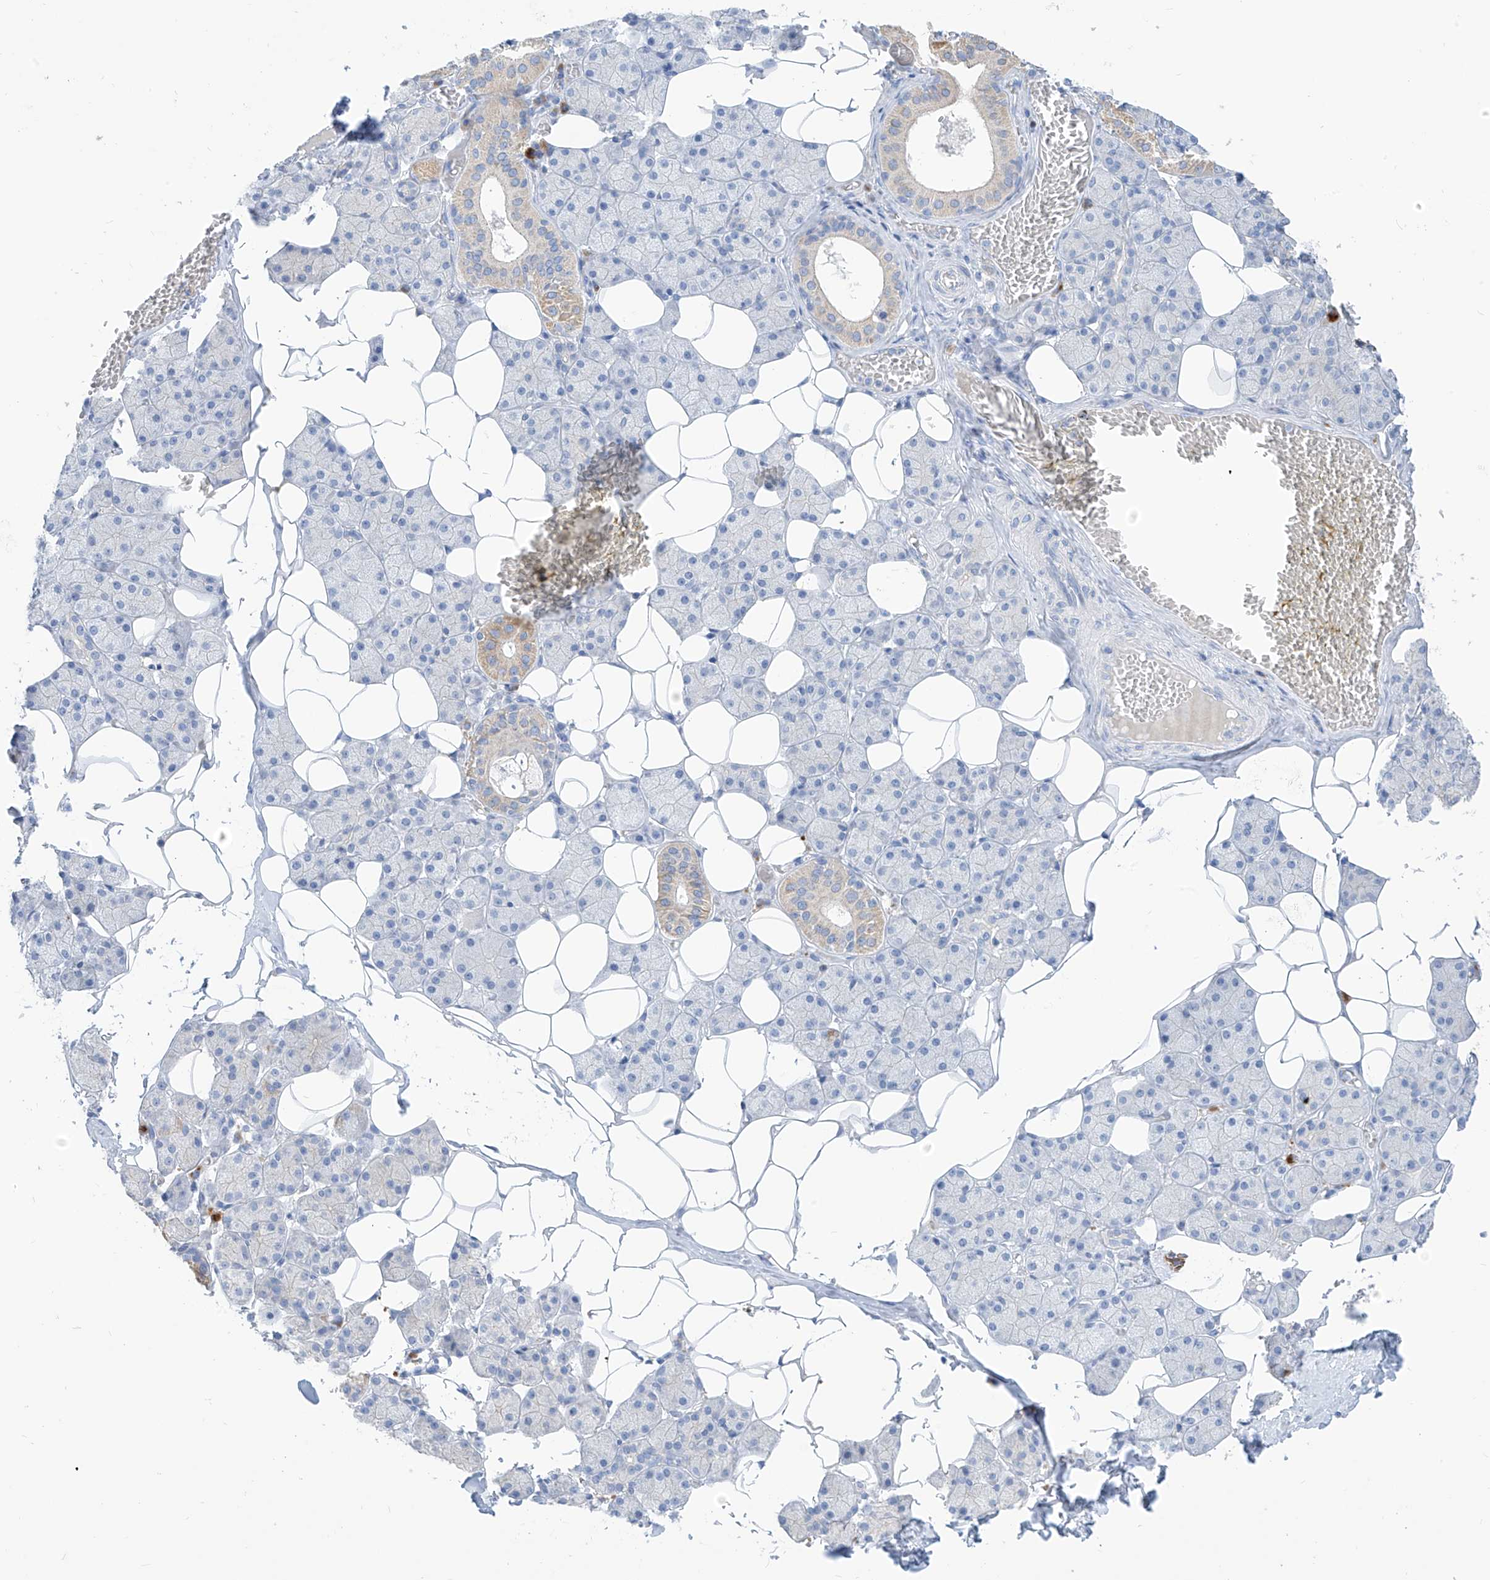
{"staining": {"intensity": "weak", "quantity": "25%-75%", "location": "cytoplasmic/membranous"}, "tissue": "salivary gland", "cell_type": "Glandular cells", "image_type": "normal", "snomed": [{"axis": "morphology", "description": "Normal tissue, NOS"}, {"axis": "topography", "description": "Salivary gland"}], "caption": "A photomicrograph of human salivary gland stained for a protein displays weak cytoplasmic/membranous brown staining in glandular cells. The protein is shown in brown color, while the nuclei are stained blue.", "gene": "ZNF404", "patient": {"sex": "female", "age": 33}}